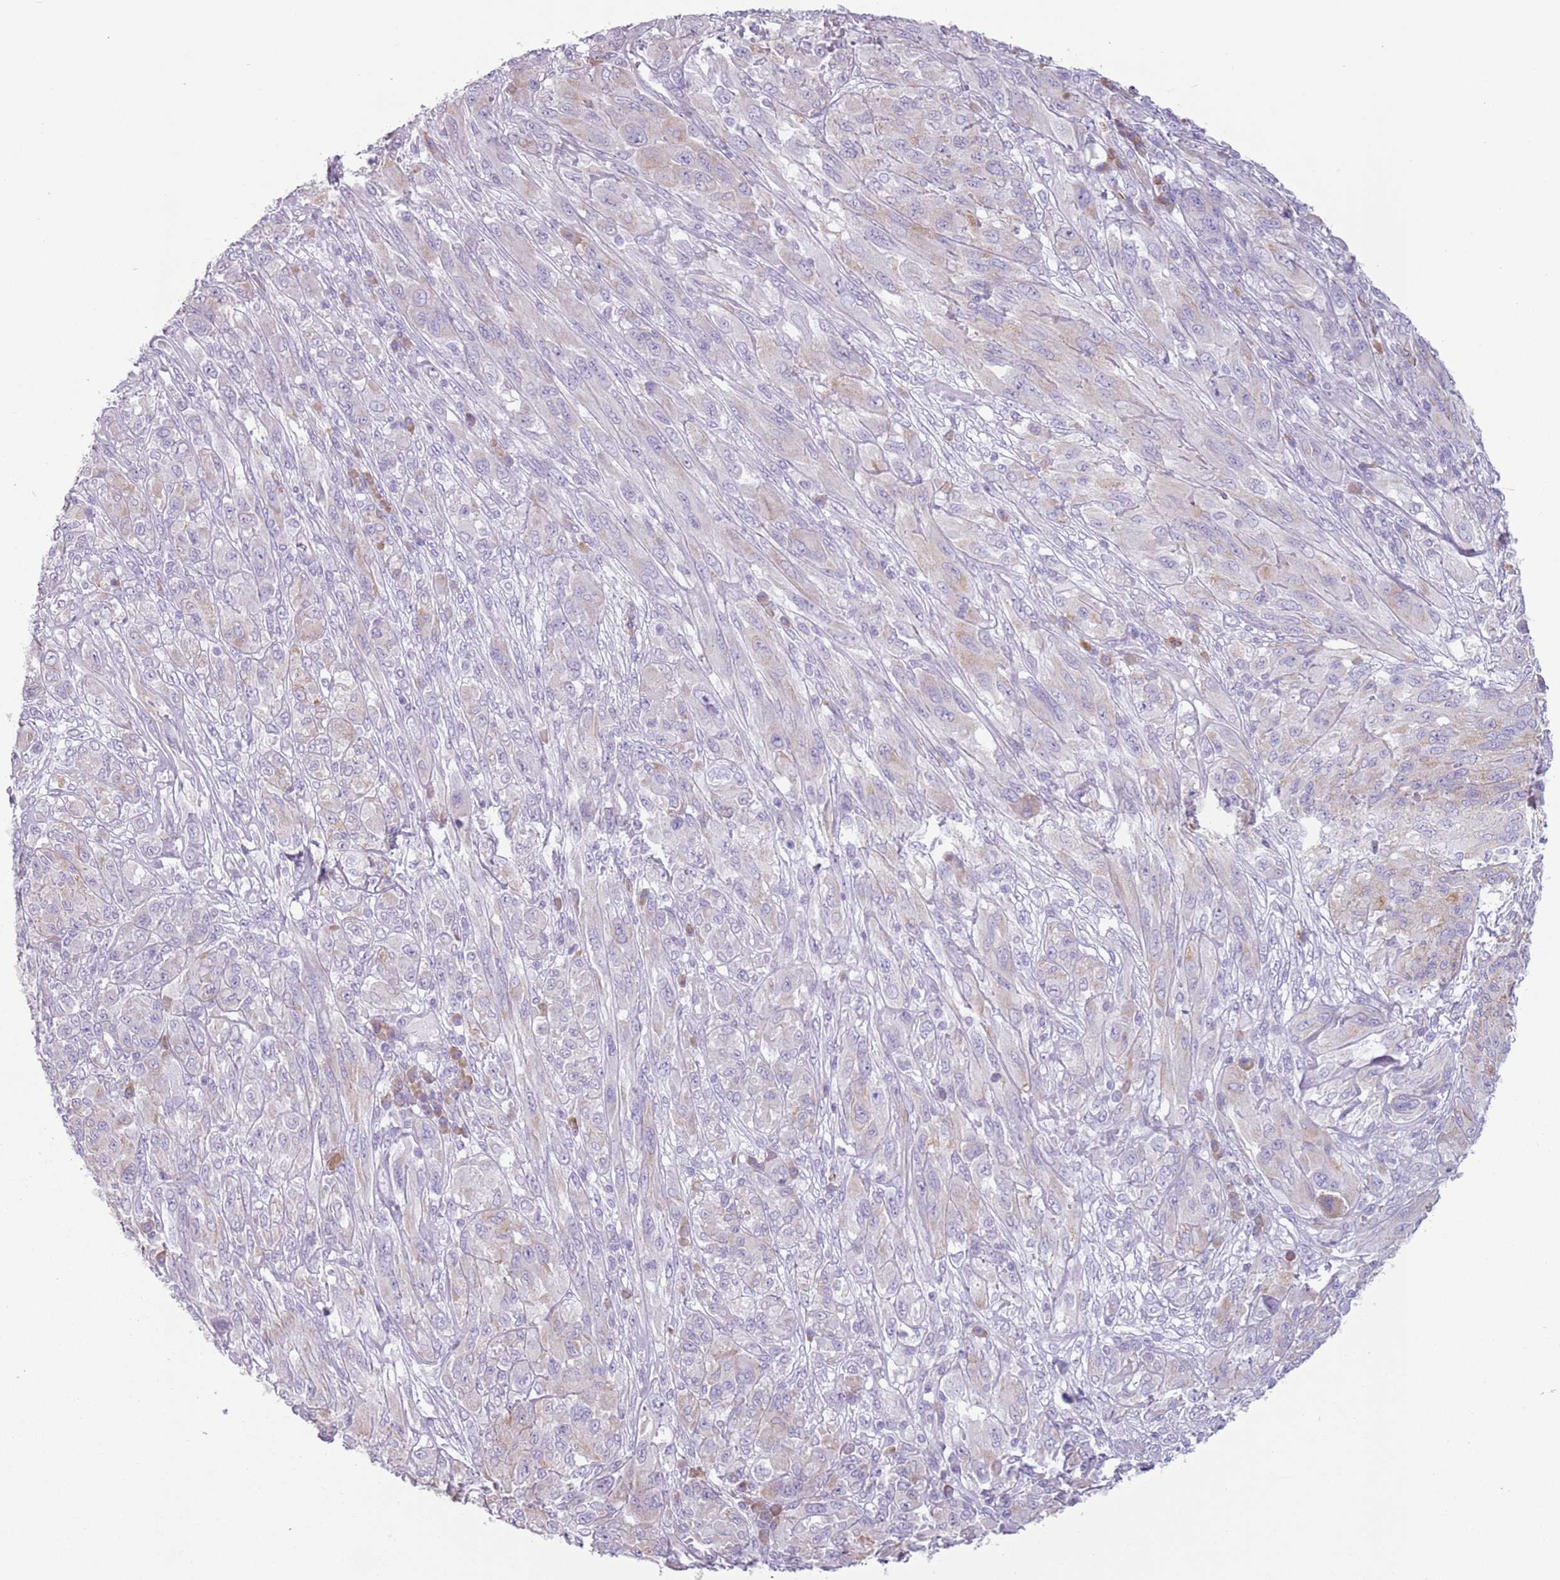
{"staining": {"intensity": "weak", "quantity": "<25%", "location": "cytoplasmic/membranous"}, "tissue": "melanoma", "cell_type": "Tumor cells", "image_type": "cancer", "snomed": [{"axis": "morphology", "description": "Malignant melanoma, NOS"}, {"axis": "topography", "description": "Skin"}], "caption": "DAB (3,3'-diaminobenzidine) immunohistochemical staining of malignant melanoma exhibits no significant positivity in tumor cells.", "gene": "HYOU1", "patient": {"sex": "female", "age": 91}}